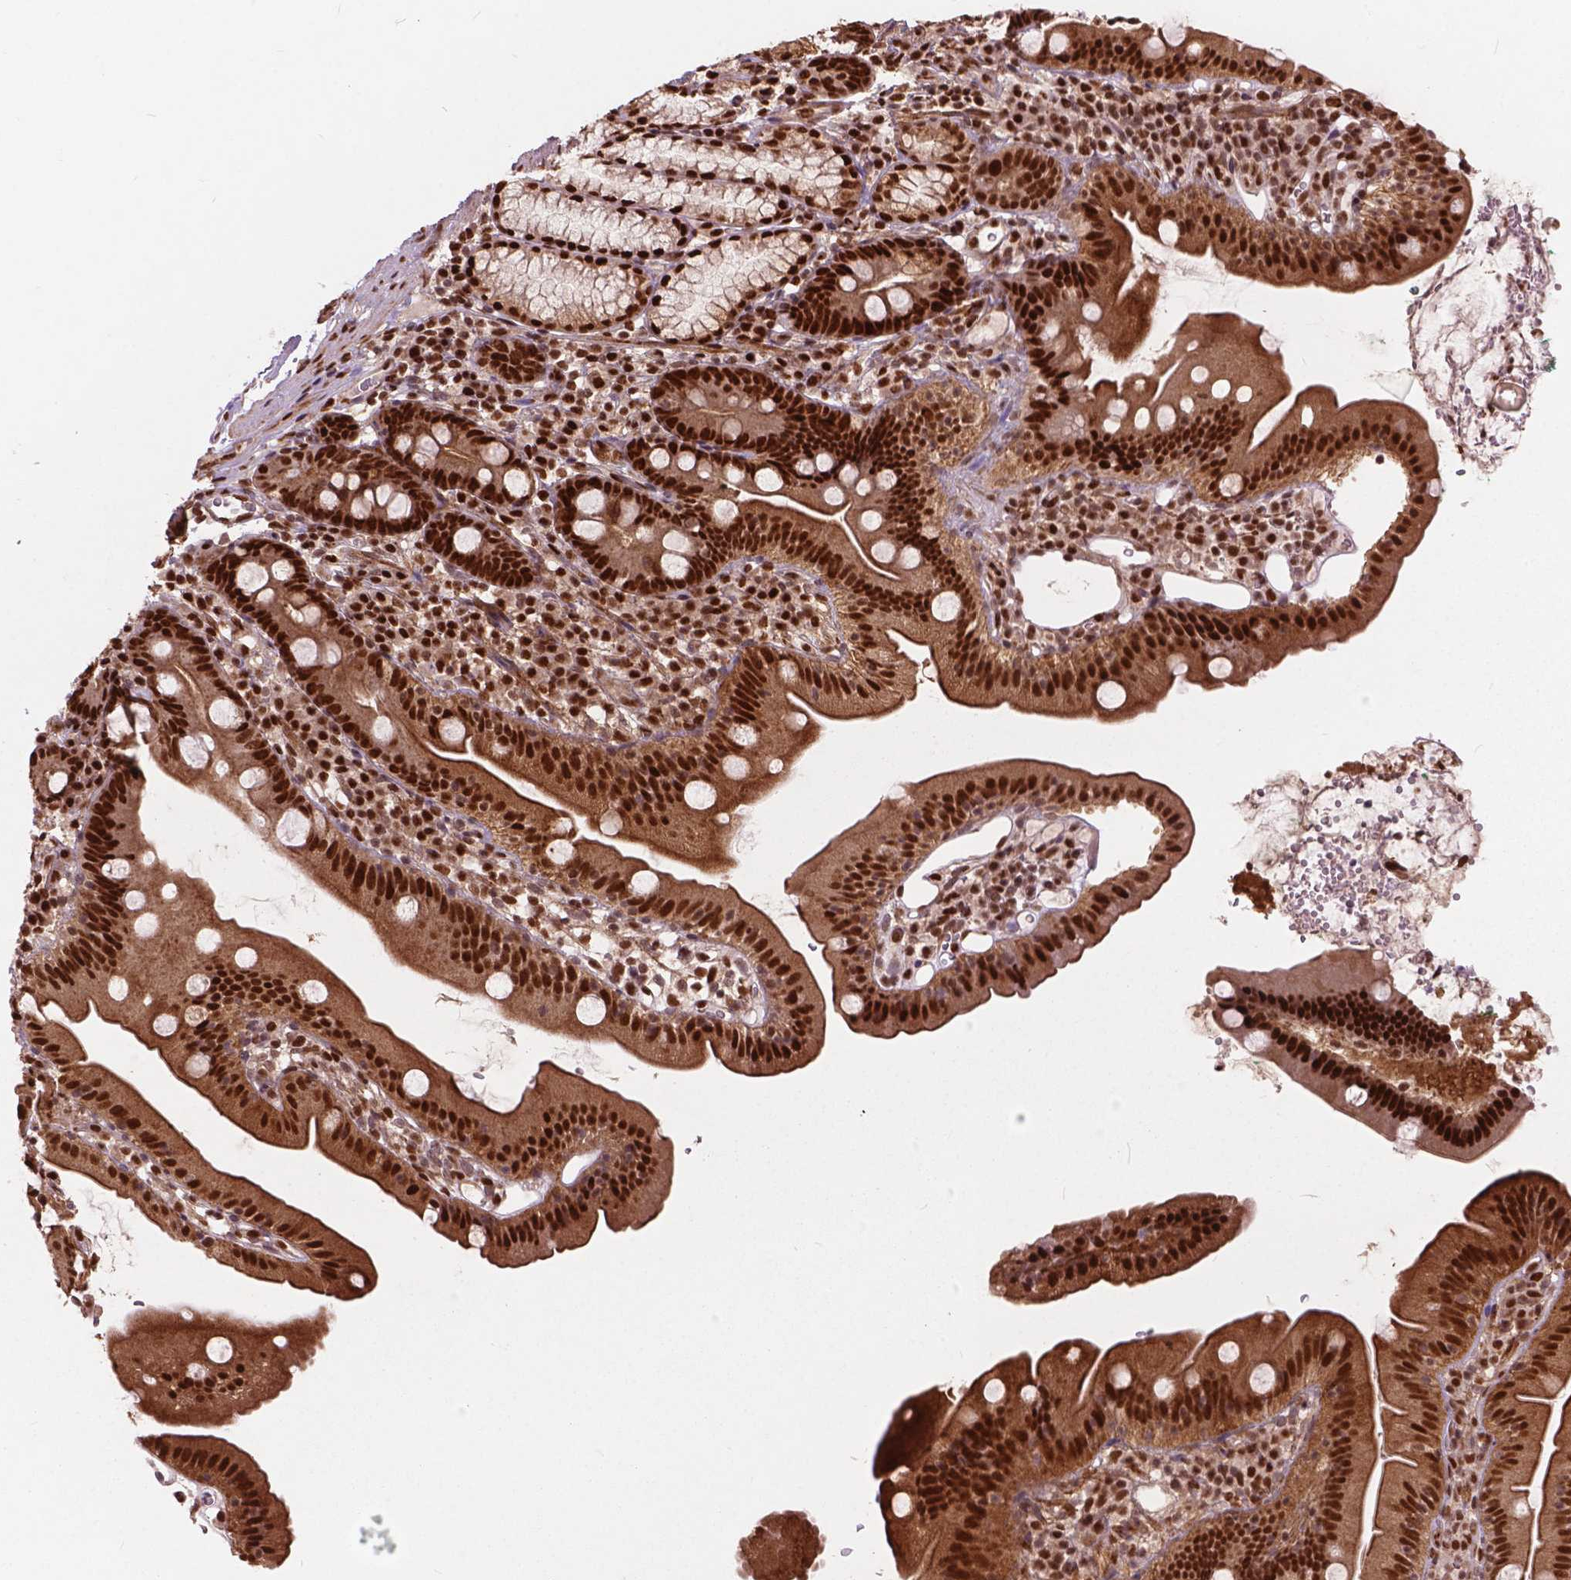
{"staining": {"intensity": "strong", "quantity": ">75%", "location": "cytoplasmic/membranous,nuclear"}, "tissue": "duodenum", "cell_type": "Glandular cells", "image_type": "normal", "snomed": [{"axis": "morphology", "description": "Normal tissue, NOS"}, {"axis": "topography", "description": "Duodenum"}], "caption": "DAB (3,3'-diaminobenzidine) immunohistochemical staining of benign duodenum displays strong cytoplasmic/membranous,nuclear protein staining in approximately >75% of glandular cells. (brown staining indicates protein expression, while blue staining denotes nuclei).", "gene": "ANP32A", "patient": {"sex": "female", "age": 67}}